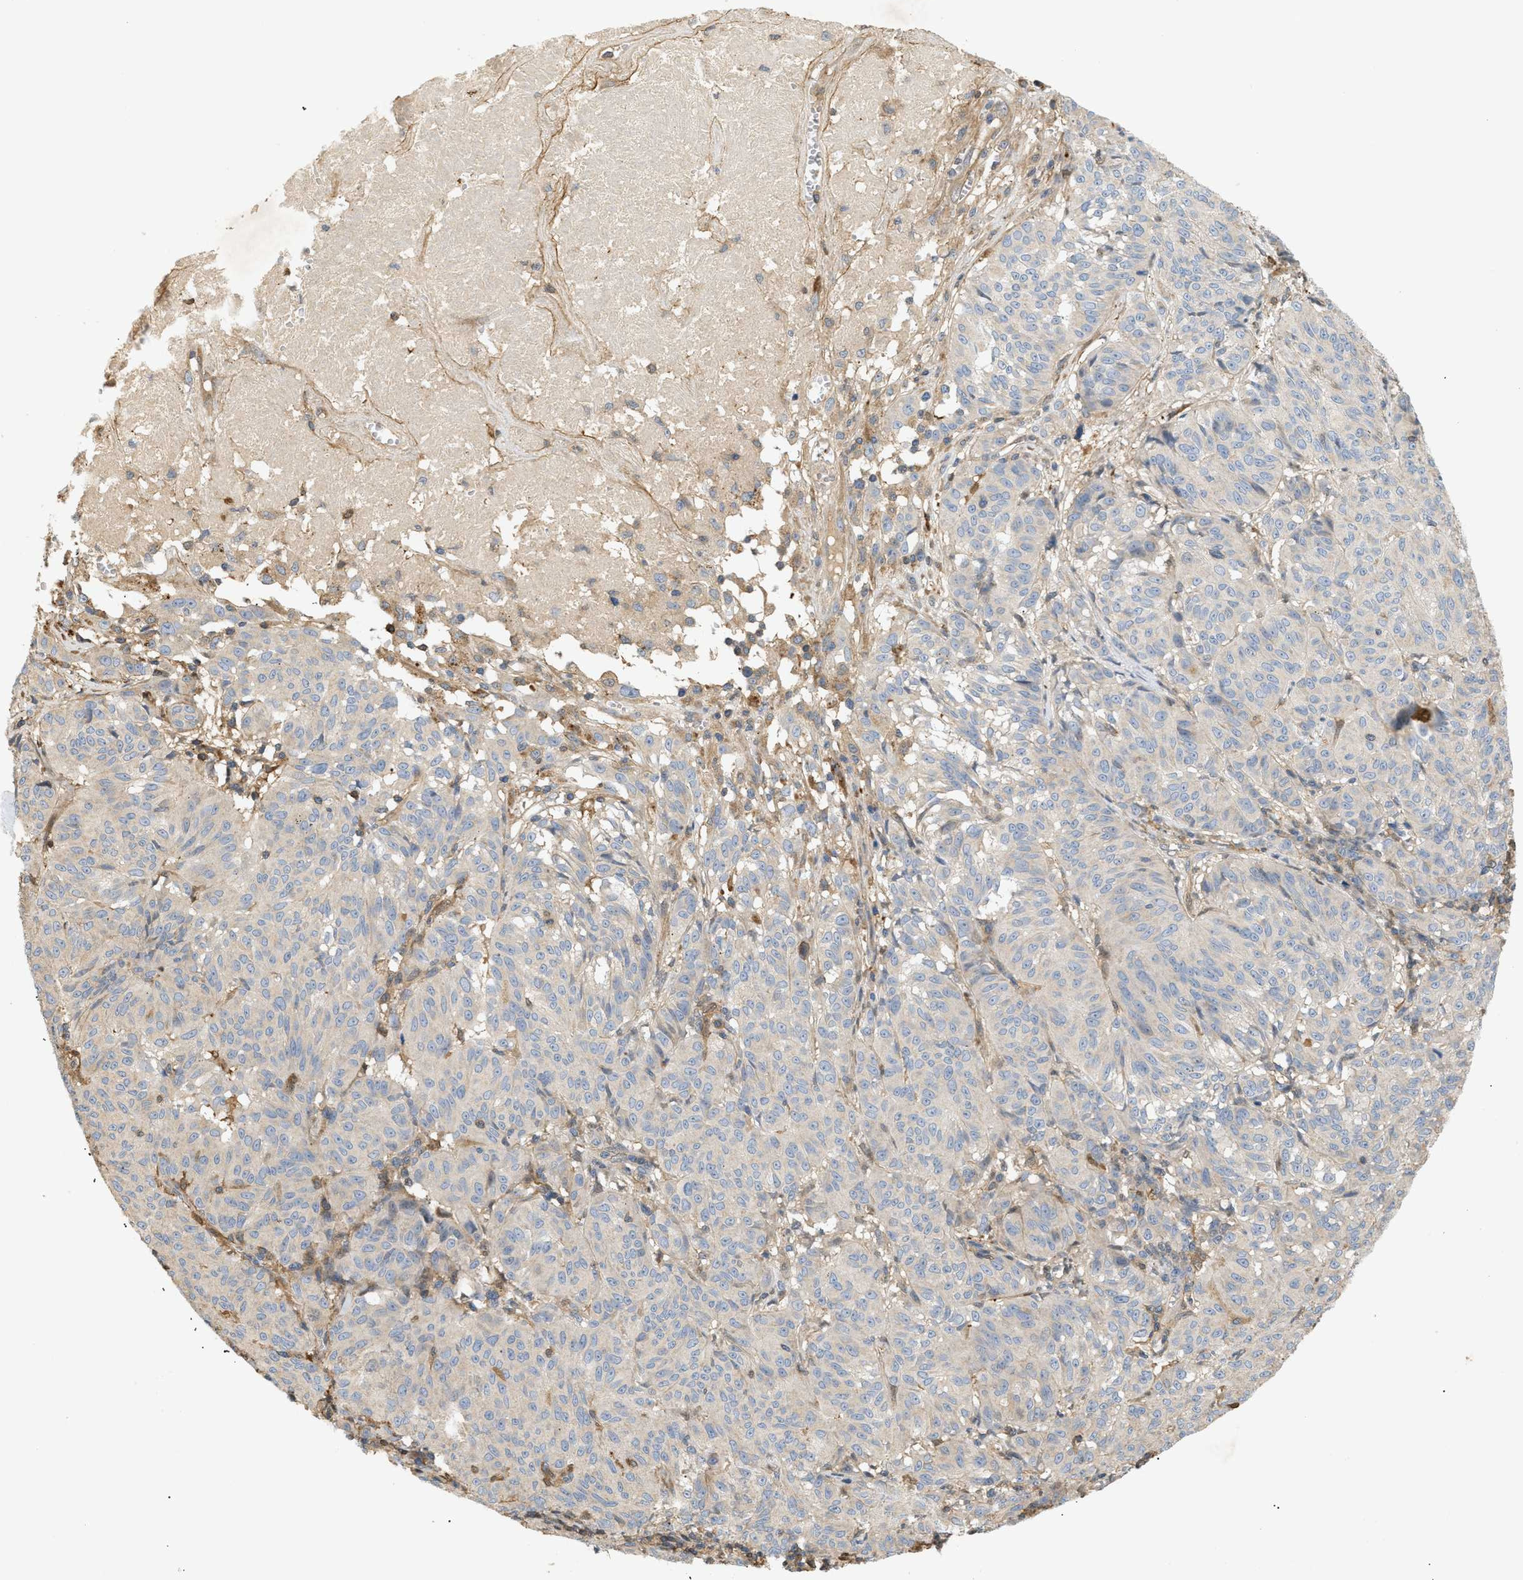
{"staining": {"intensity": "negative", "quantity": "none", "location": "none"}, "tissue": "melanoma", "cell_type": "Tumor cells", "image_type": "cancer", "snomed": [{"axis": "morphology", "description": "Malignant melanoma, NOS"}, {"axis": "topography", "description": "Skin"}], "caption": "The IHC micrograph has no significant staining in tumor cells of melanoma tissue.", "gene": "FARS2", "patient": {"sex": "female", "age": 72}}